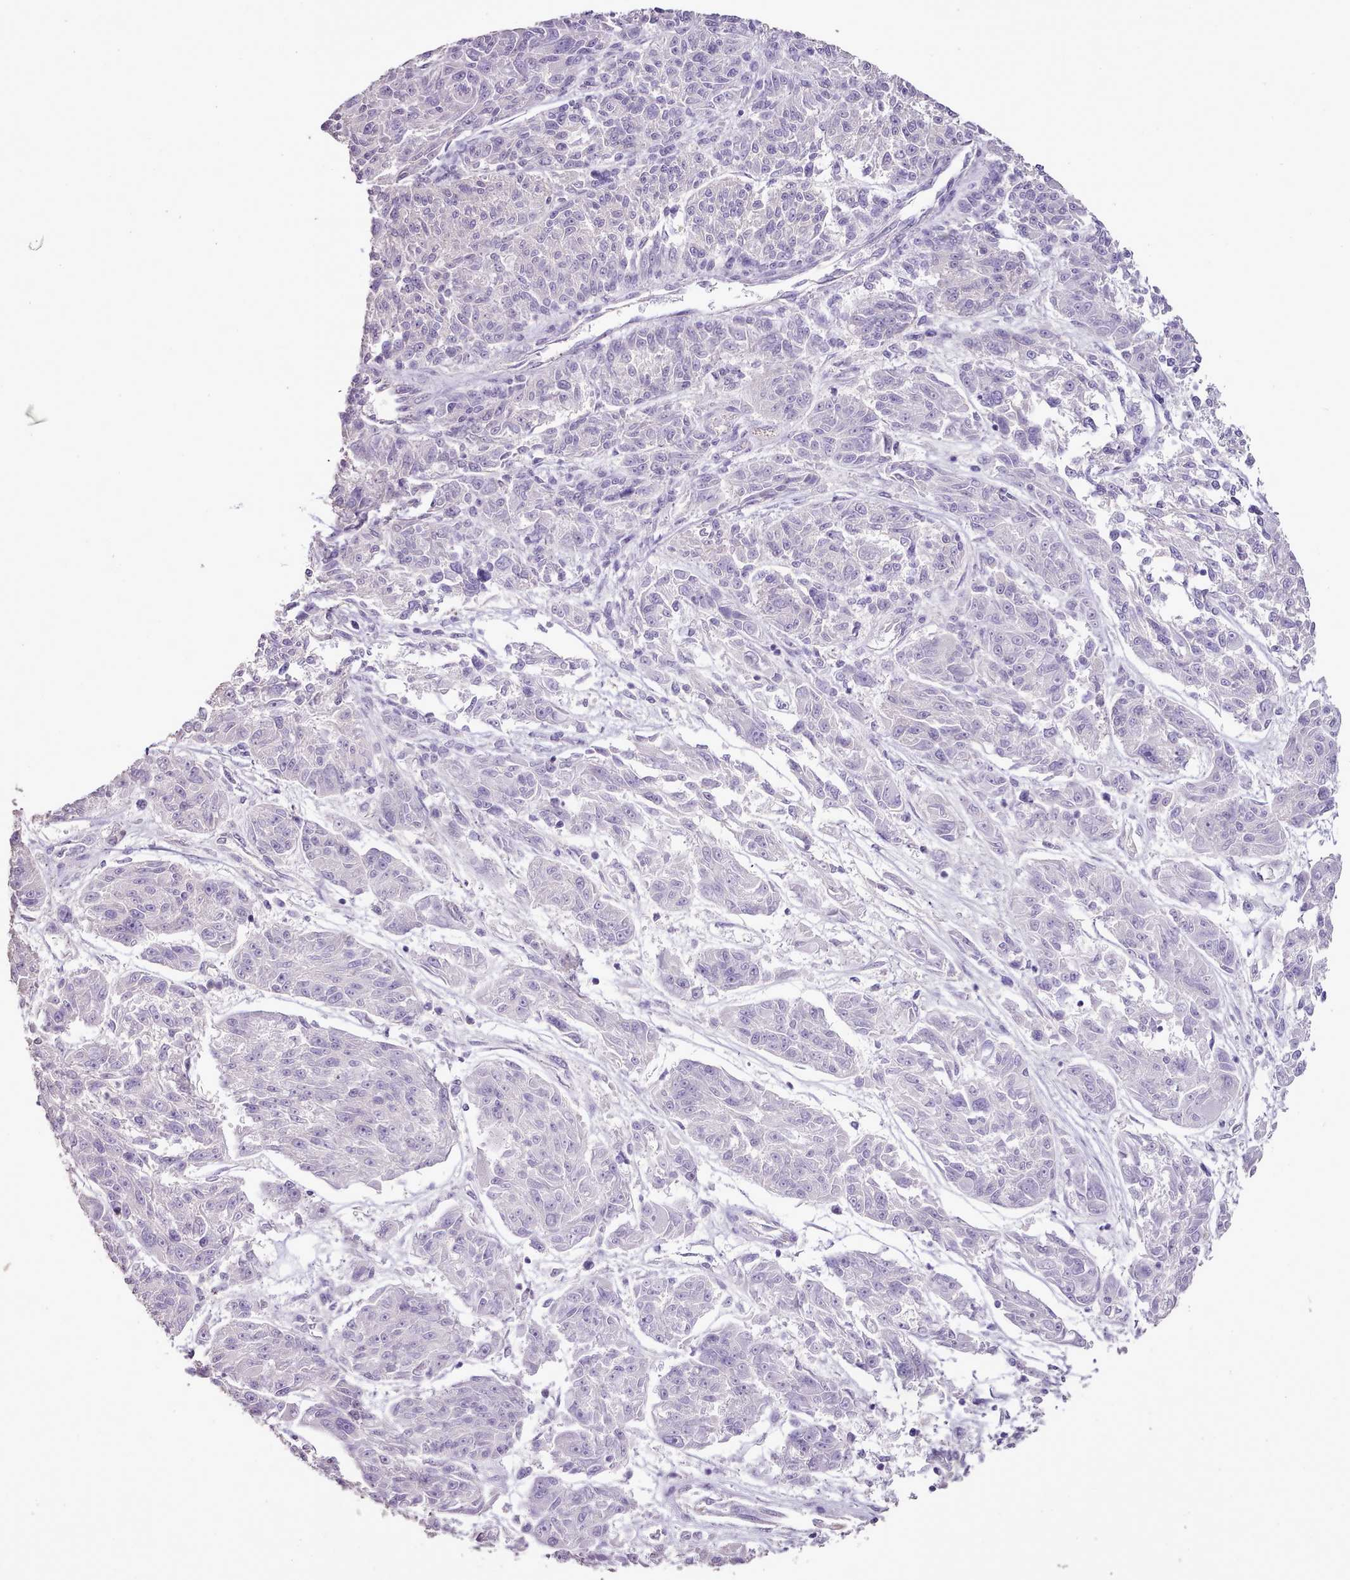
{"staining": {"intensity": "negative", "quantity": "none", "location": "none"}, "tissue": "melanoma", "cell_type": "Tumor cells", "image_type": "cancer", "snomed": [{"axis": "morphology", "description": "Malignant melanoma, NOS"}, {"axis": "topography", "description": "Skin"}], "caption": "The IHC histopathology image has no significant positivity in tumor cells of malignant melanoma tissue.", "gene": "BLOC1S2", "patient": {"sex": "male", "age": 53}}